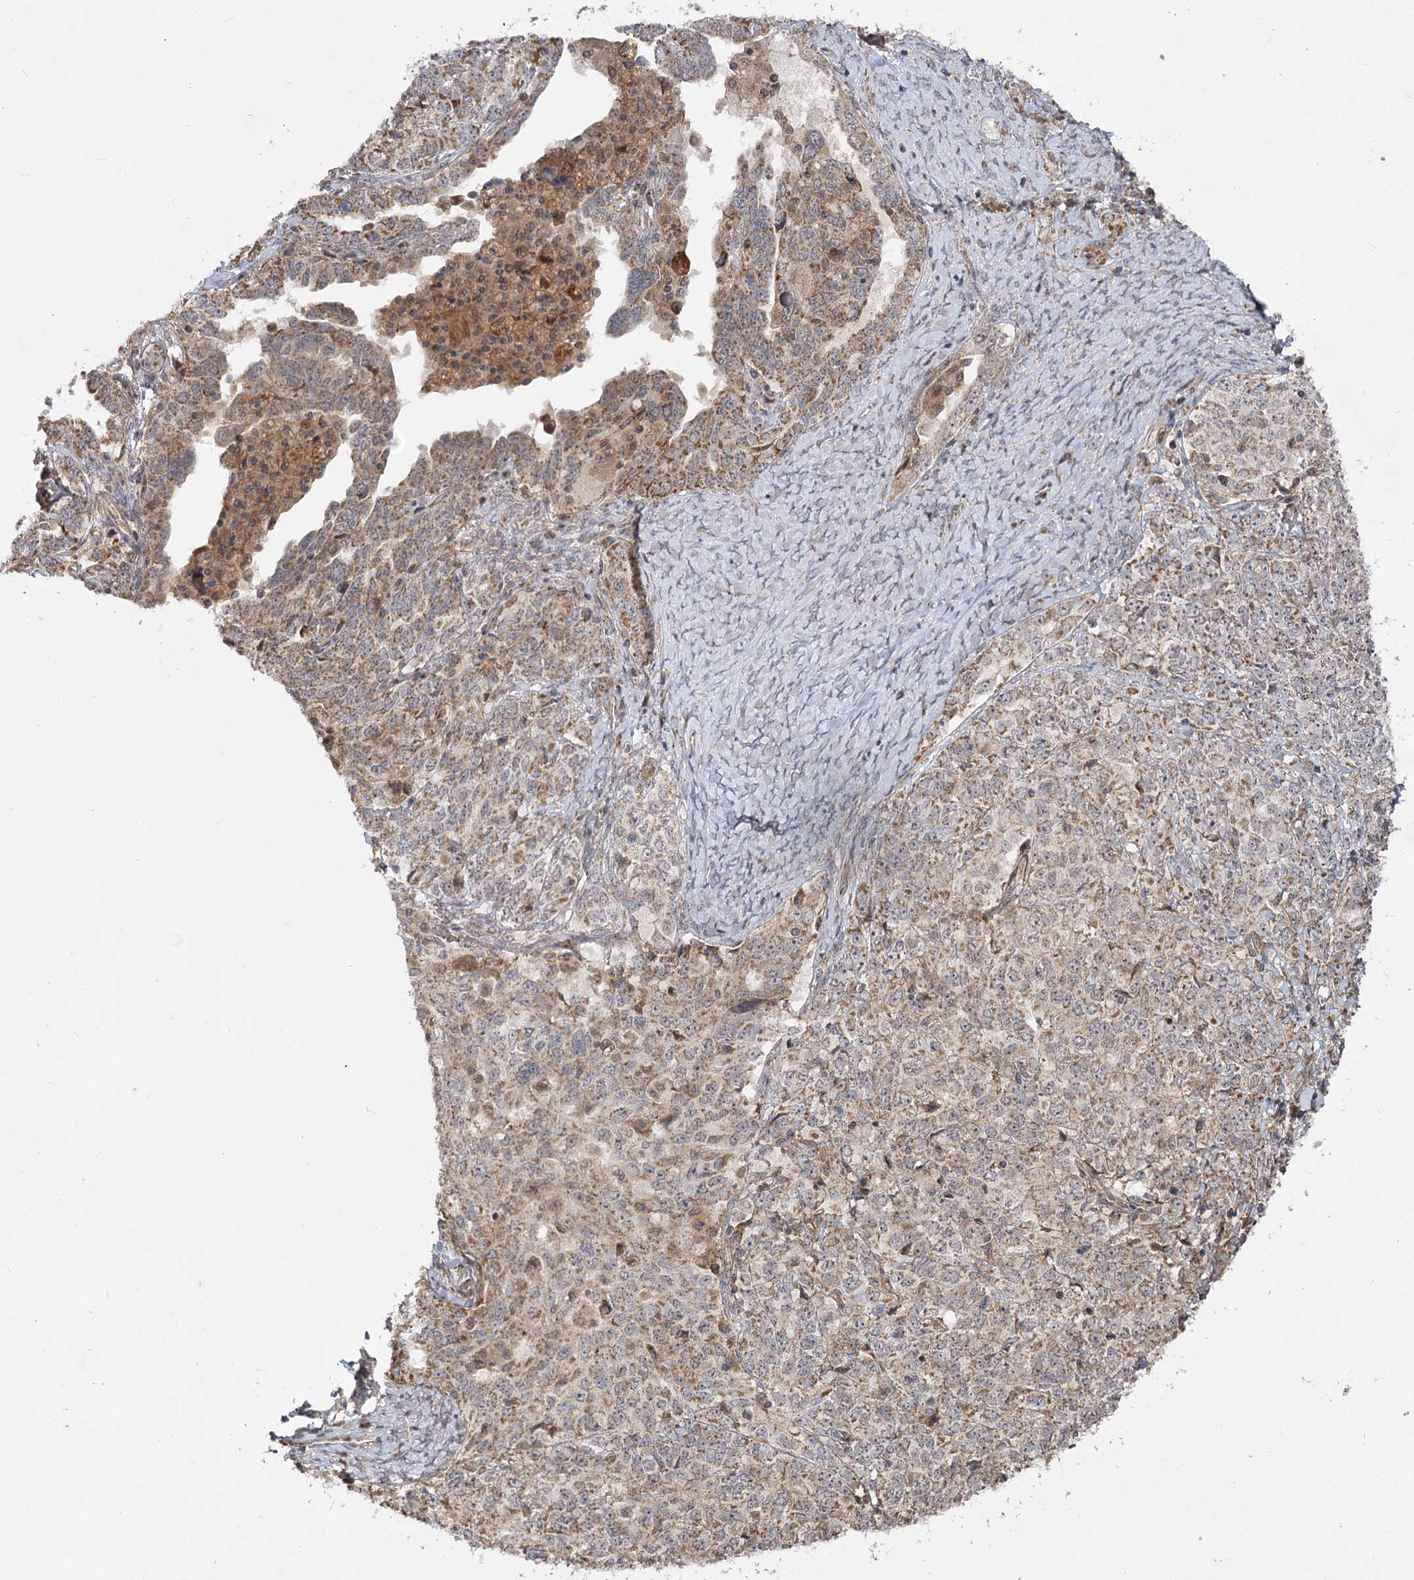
{"staining": {"intensity": "moderate", "quantity": ">75%", "location": "cytoplasmic/membranous"}, "tissue": "ovarian cancer", "cell_type": "Tumor cells", "image_type": "cancer", "snomed": [{"axis": "morphology", "description": "Carcinoma, endometroid"}, {"axis": "topography", "description": "Ovary"}], "caption": "Ovarian cancer (endometroid carcinoma) tissue reveals moderate cytoplasmic/membranous expression in approximately >75% of tumor cells", "gene": "MINDY3", "patient": {"sex": "female", "age": 62}}